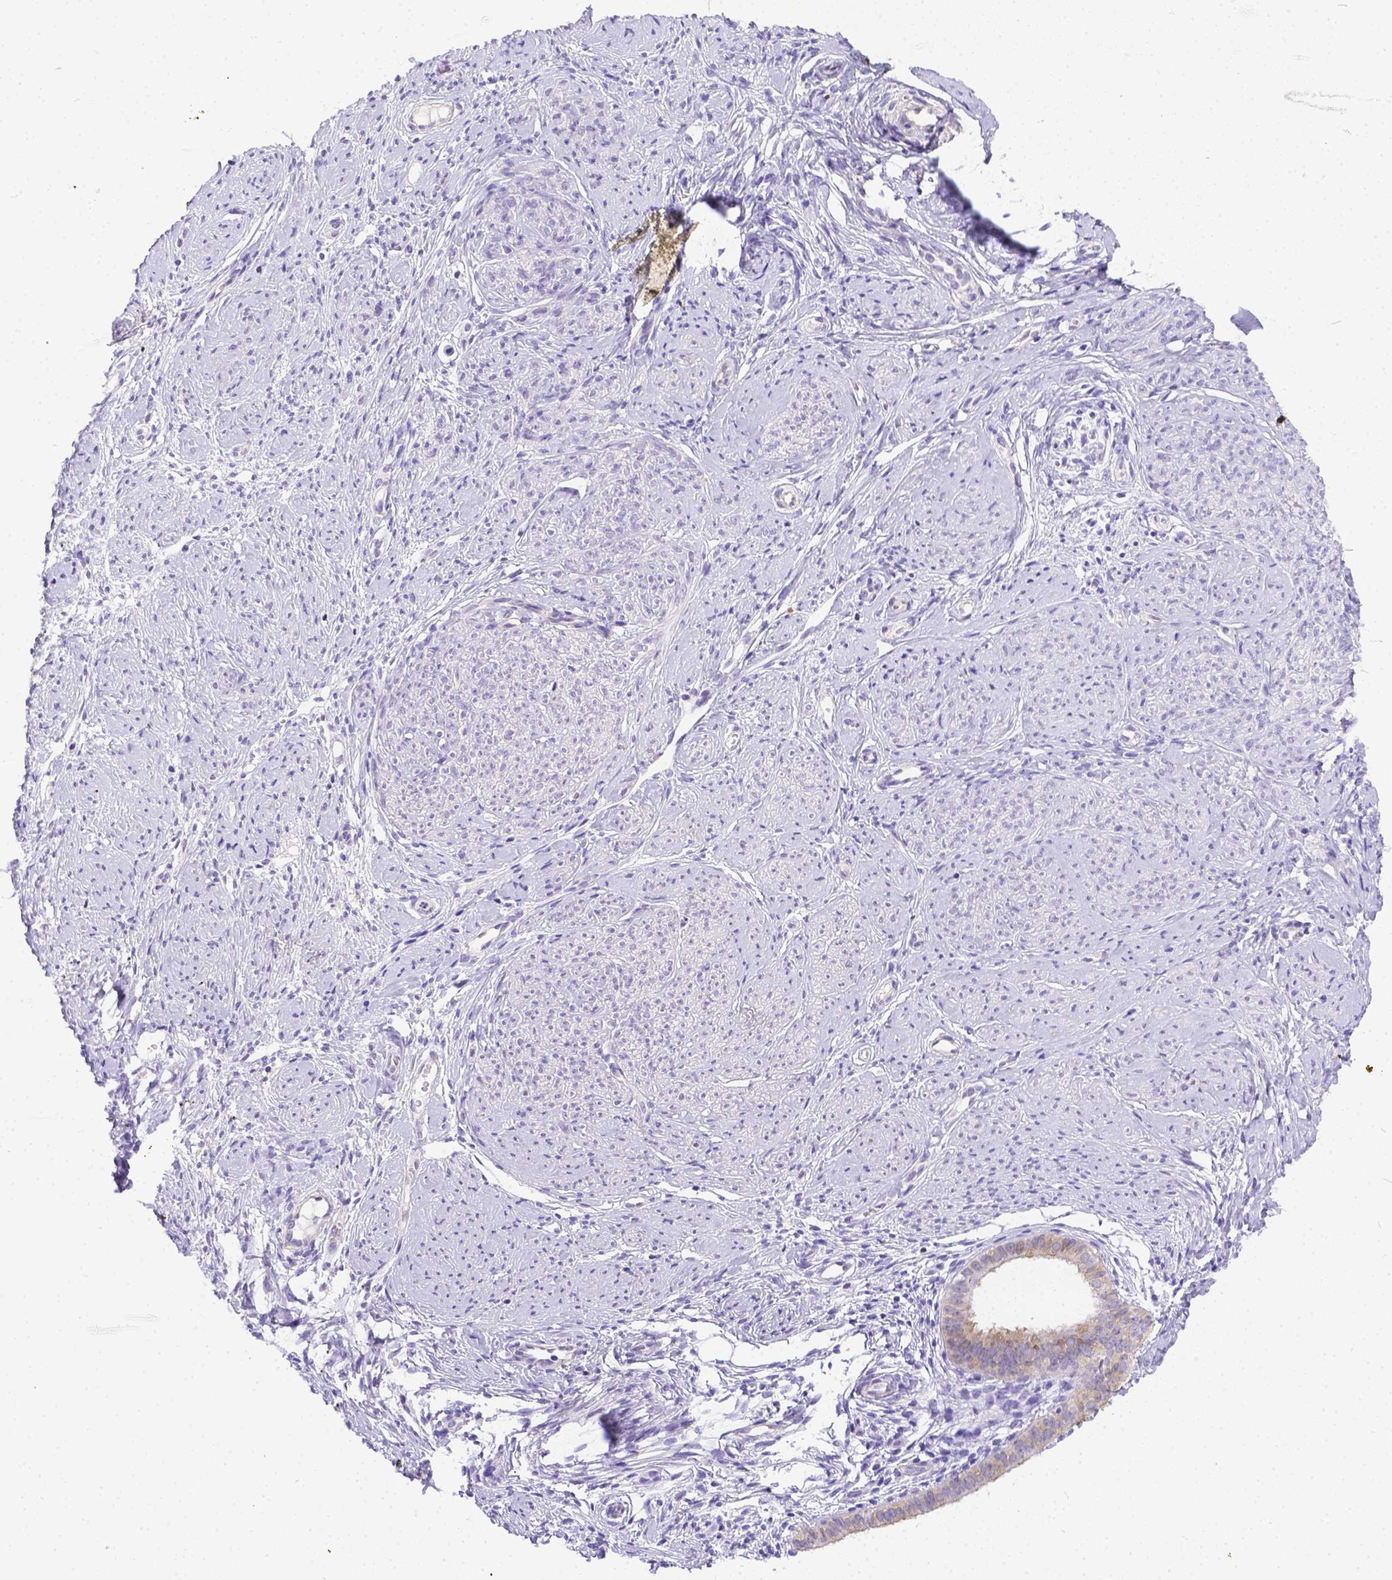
{"staining": {"intensity": "negative", "quantity": "none", "location": "none"}, "tissue": "smooth muscle", "cell_type": "Smooth muscle cells", "image_type": "normal", "snomed": [{"axis": "morphology", "description": "Normal tissue, NOS"}, {"axis": "topography", "description": "Smooth muscle"}], "caption": "Immunohistochemical staining of unremarkable human smooth muscle shows no significant staining in smooth muscle cells.", "gene": "DLEC1", "patient": {"sex": "female", "age": 48}}